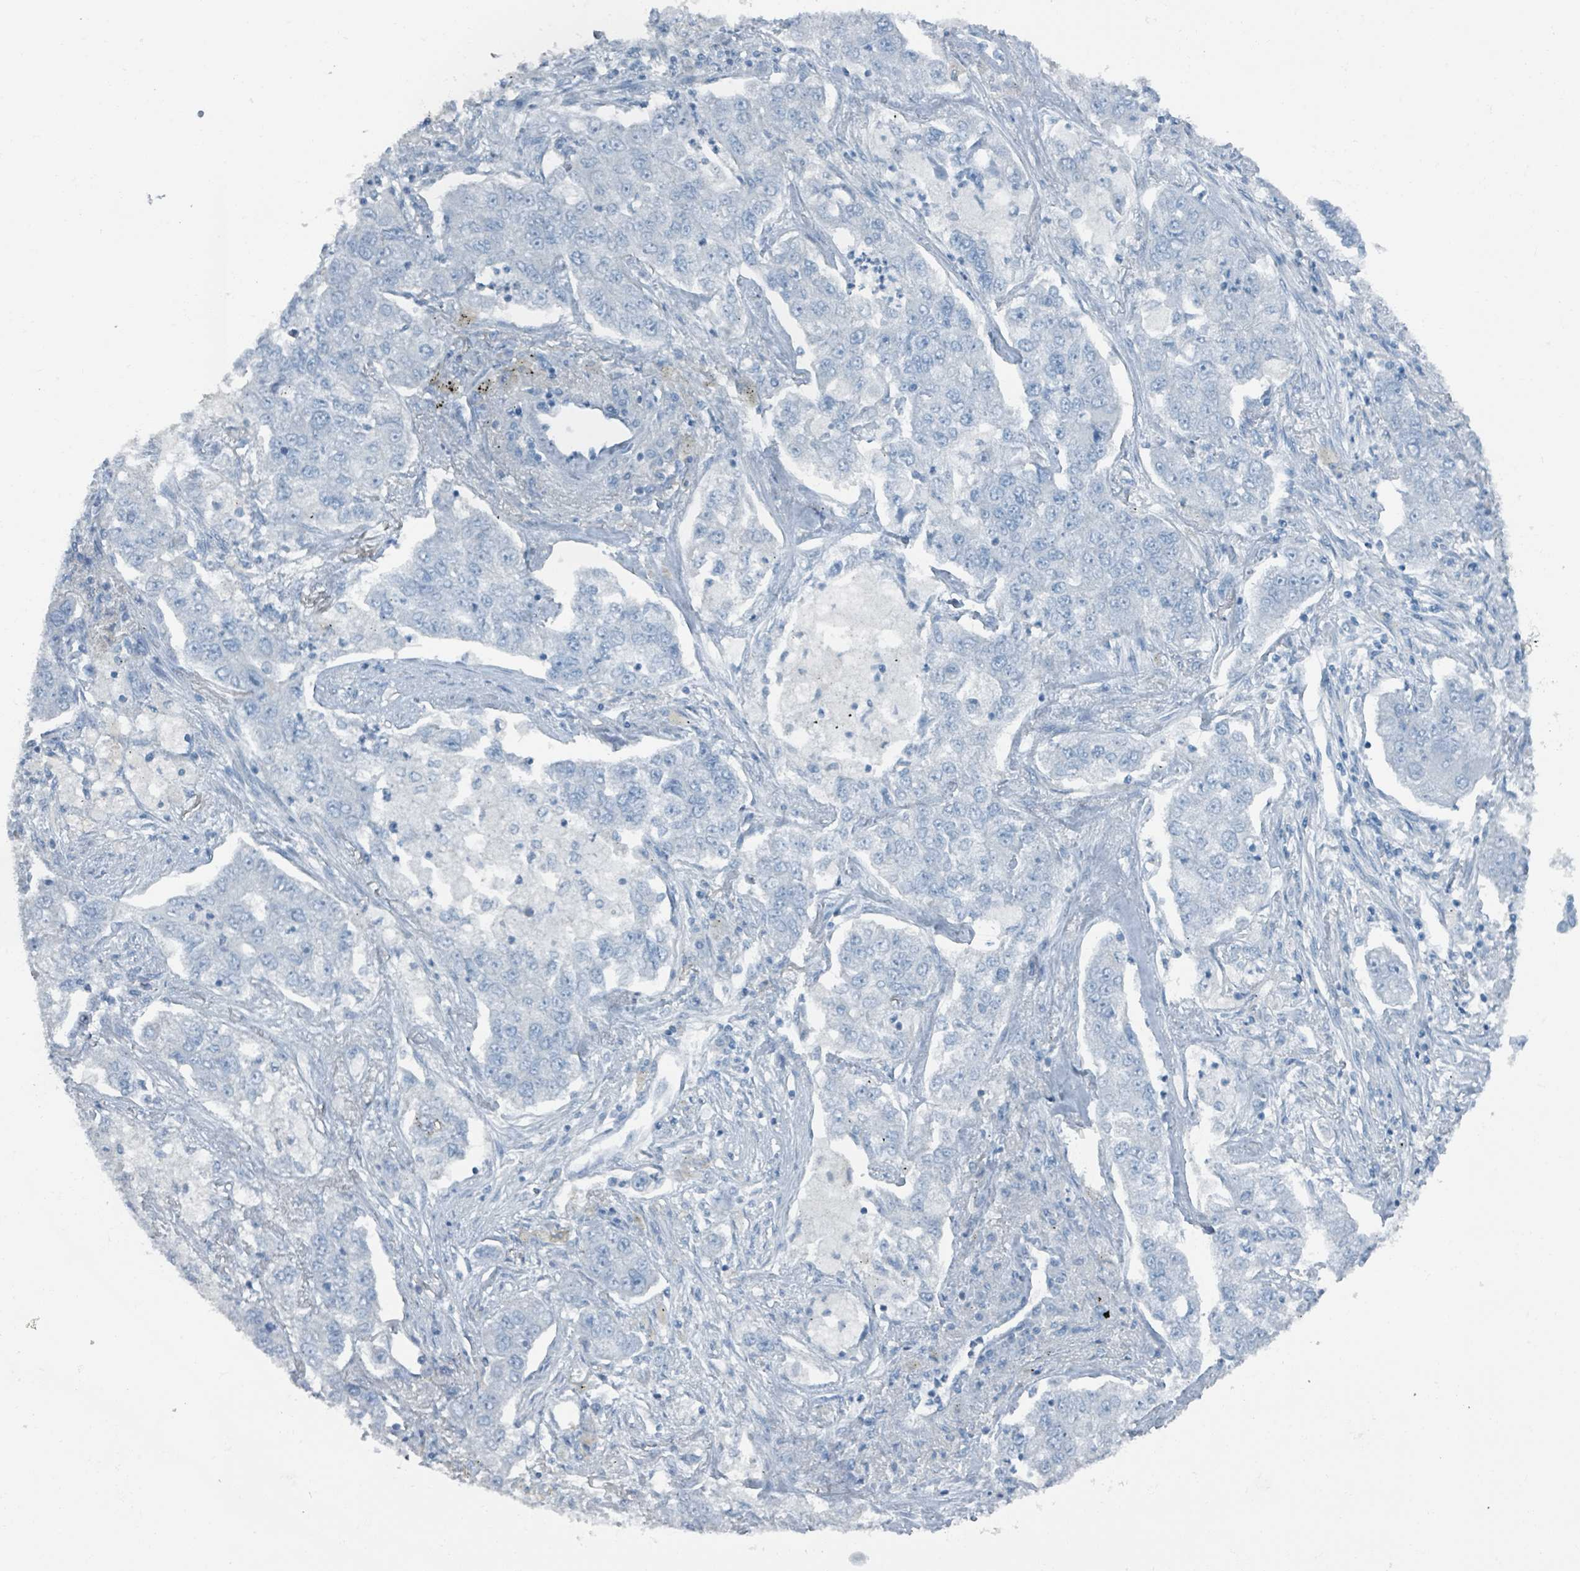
{"staining": {"intensity": "negative", "quantity": "none", "location": "none"}, "tissue": "lung cancer", "cell_type": "Tumor cells", "image_type": "cancer", "snomed": [{"axis": "morphology", "description": "Adenocarcinoma, NOS"}, {"axis": "topography", "description": "Lung"}], "caption": "Tumor cells are negative for protein expression in human lung cancer (adenocarcinoma).", "gene": "GAMT", "patient": {"sex": "male", "age": 49}}